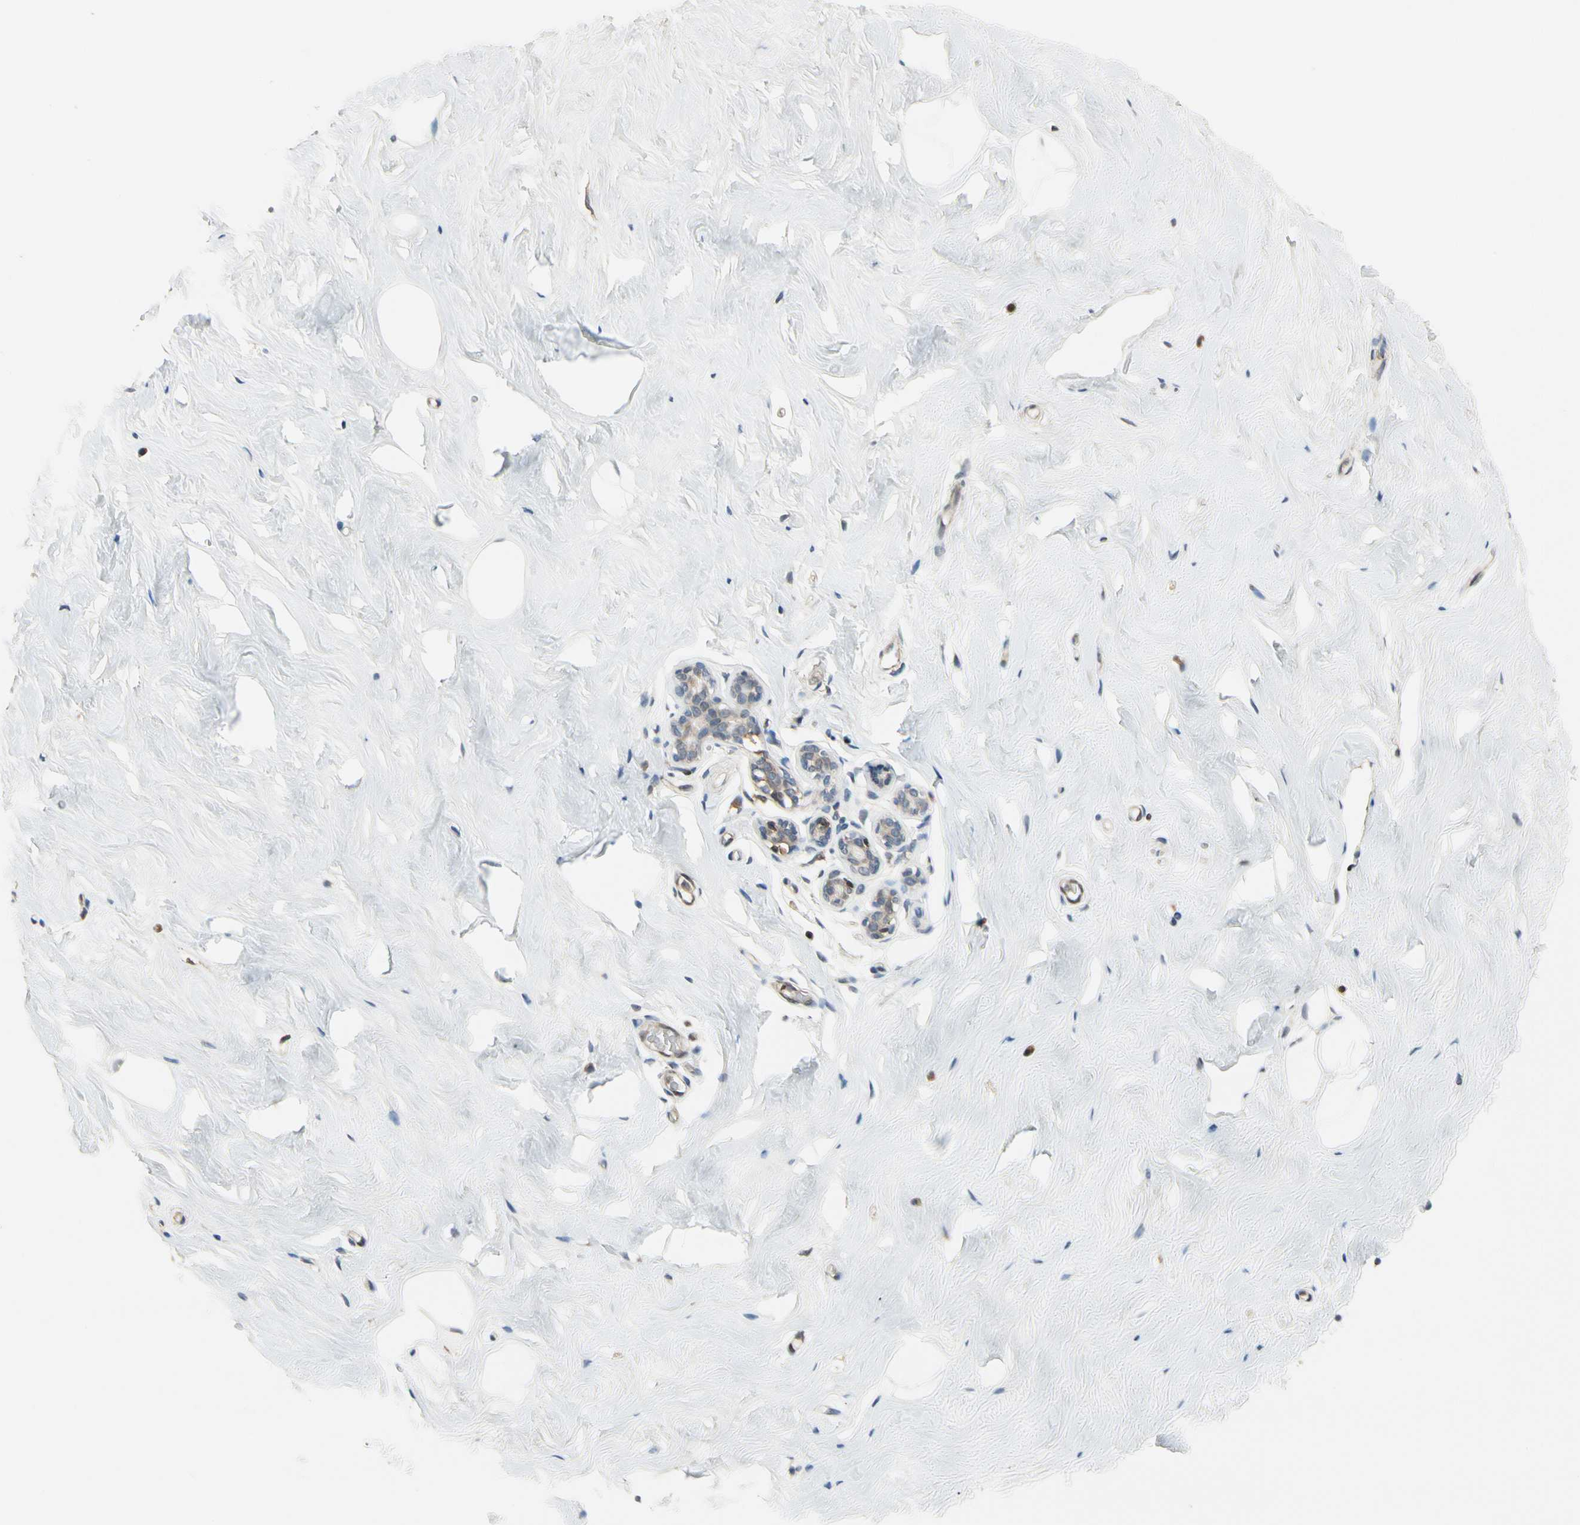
{"staining": {"intensity": "negative", "quantity": "none", "location": "none"}, "tissue": "breast", "cell_type": "Adipocytes", "image_type": "normal", "snomed": [{"axis": "morphology", "description": "Normal tissue, NOS"}, {"axis": "topography", "description": "Breast"}], "caption": "High power microscopy histopathology image of an immunohistochemistry (IHC) image of normal breast, revealing no significant staining in adipocytes. The staining was performed using DAB to visualize the protein expression in brown, while the nuclei were stained in blue with hematoxylin (Magnification: 20x).", "gene": "NFATC2", "patient": {"sex": "female", "age": 75}}